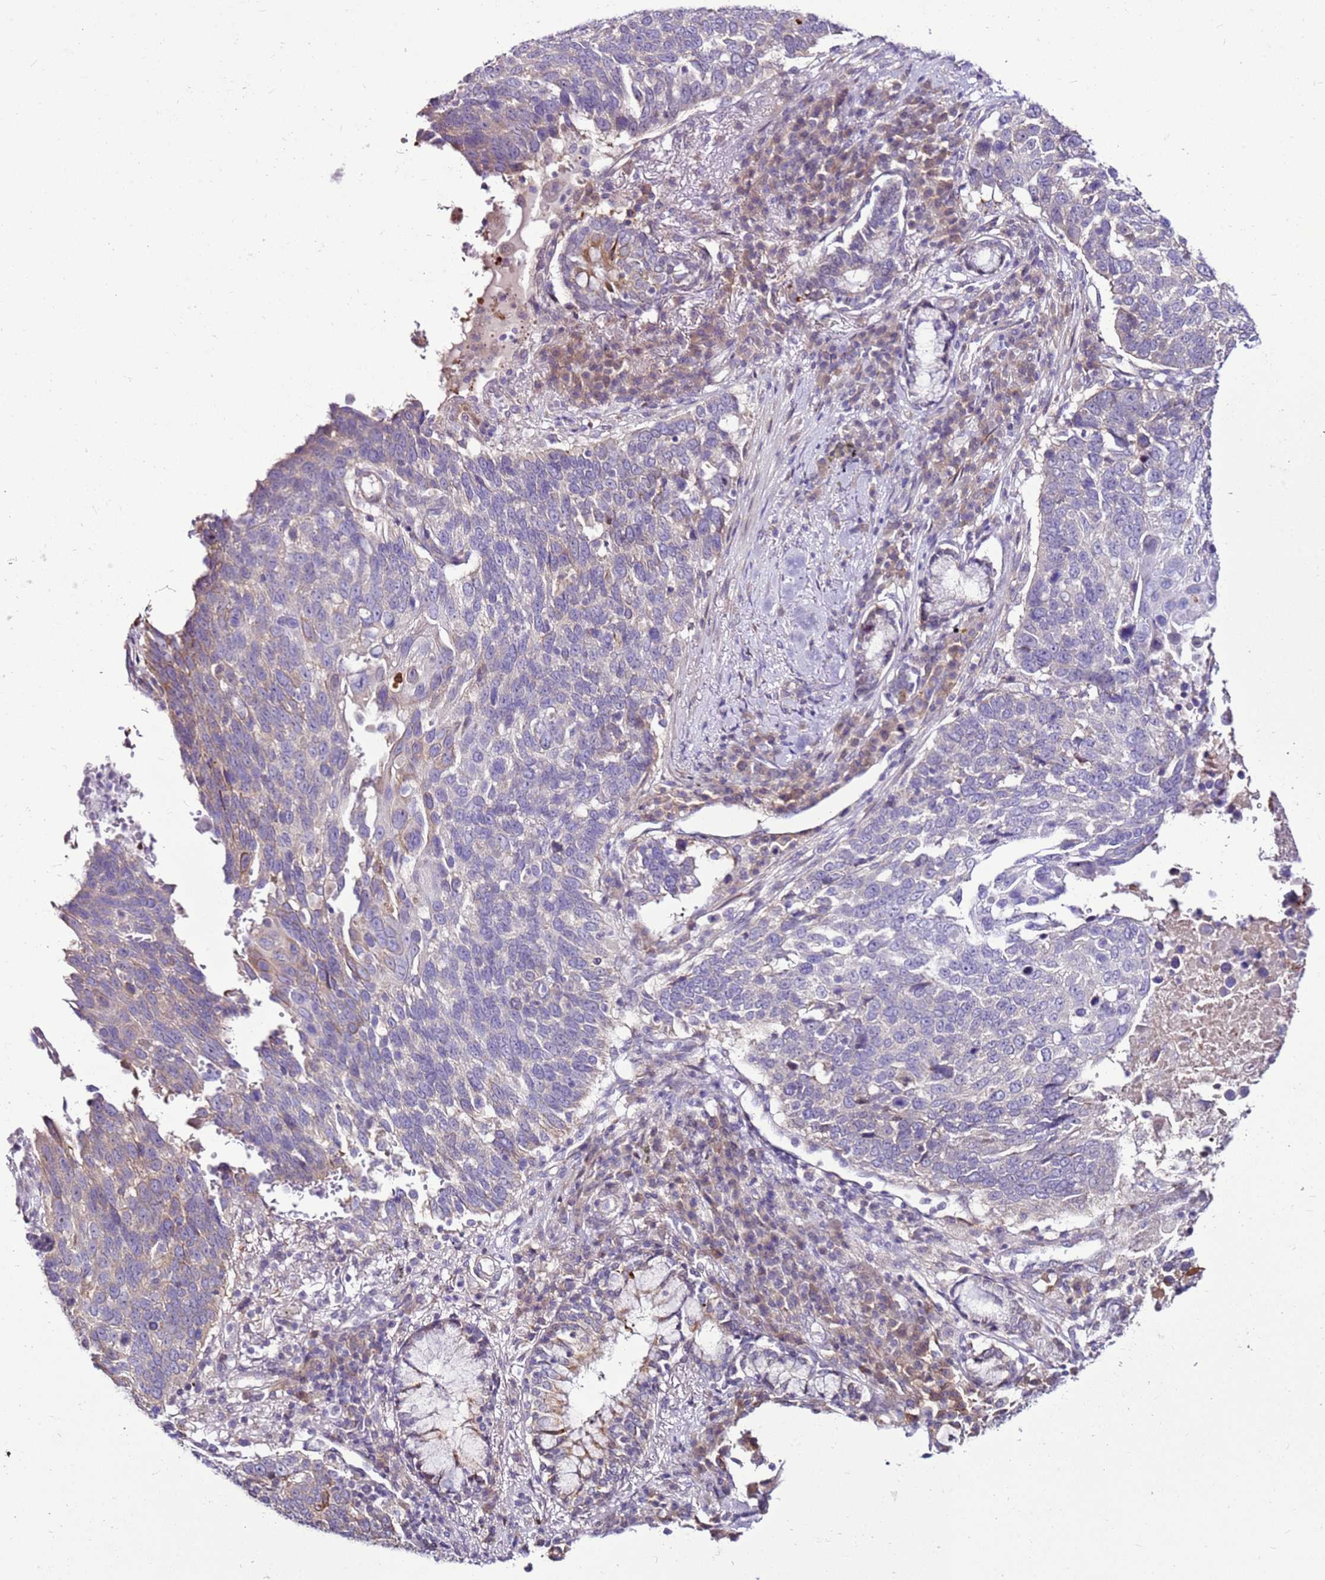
{"staining": {"intensity": "weak", "quantity": "<25%", "location": "cytoplasmic/membranous"}, "tissue": "lung cancer", "cell_type": "Tumor cells", "image_type": "cancer", "snomed": [{"axis": "morphology", "description": "Squamous cell carcinoma, NOS"}, {"axis": "topography", "description": "Lung"}], "caption": "Tumor cells show no significant protein staining in lung squamous cell carcinoma.", "gene": "SLC38A5", "patient": {"sex": "male", "age": 66}}